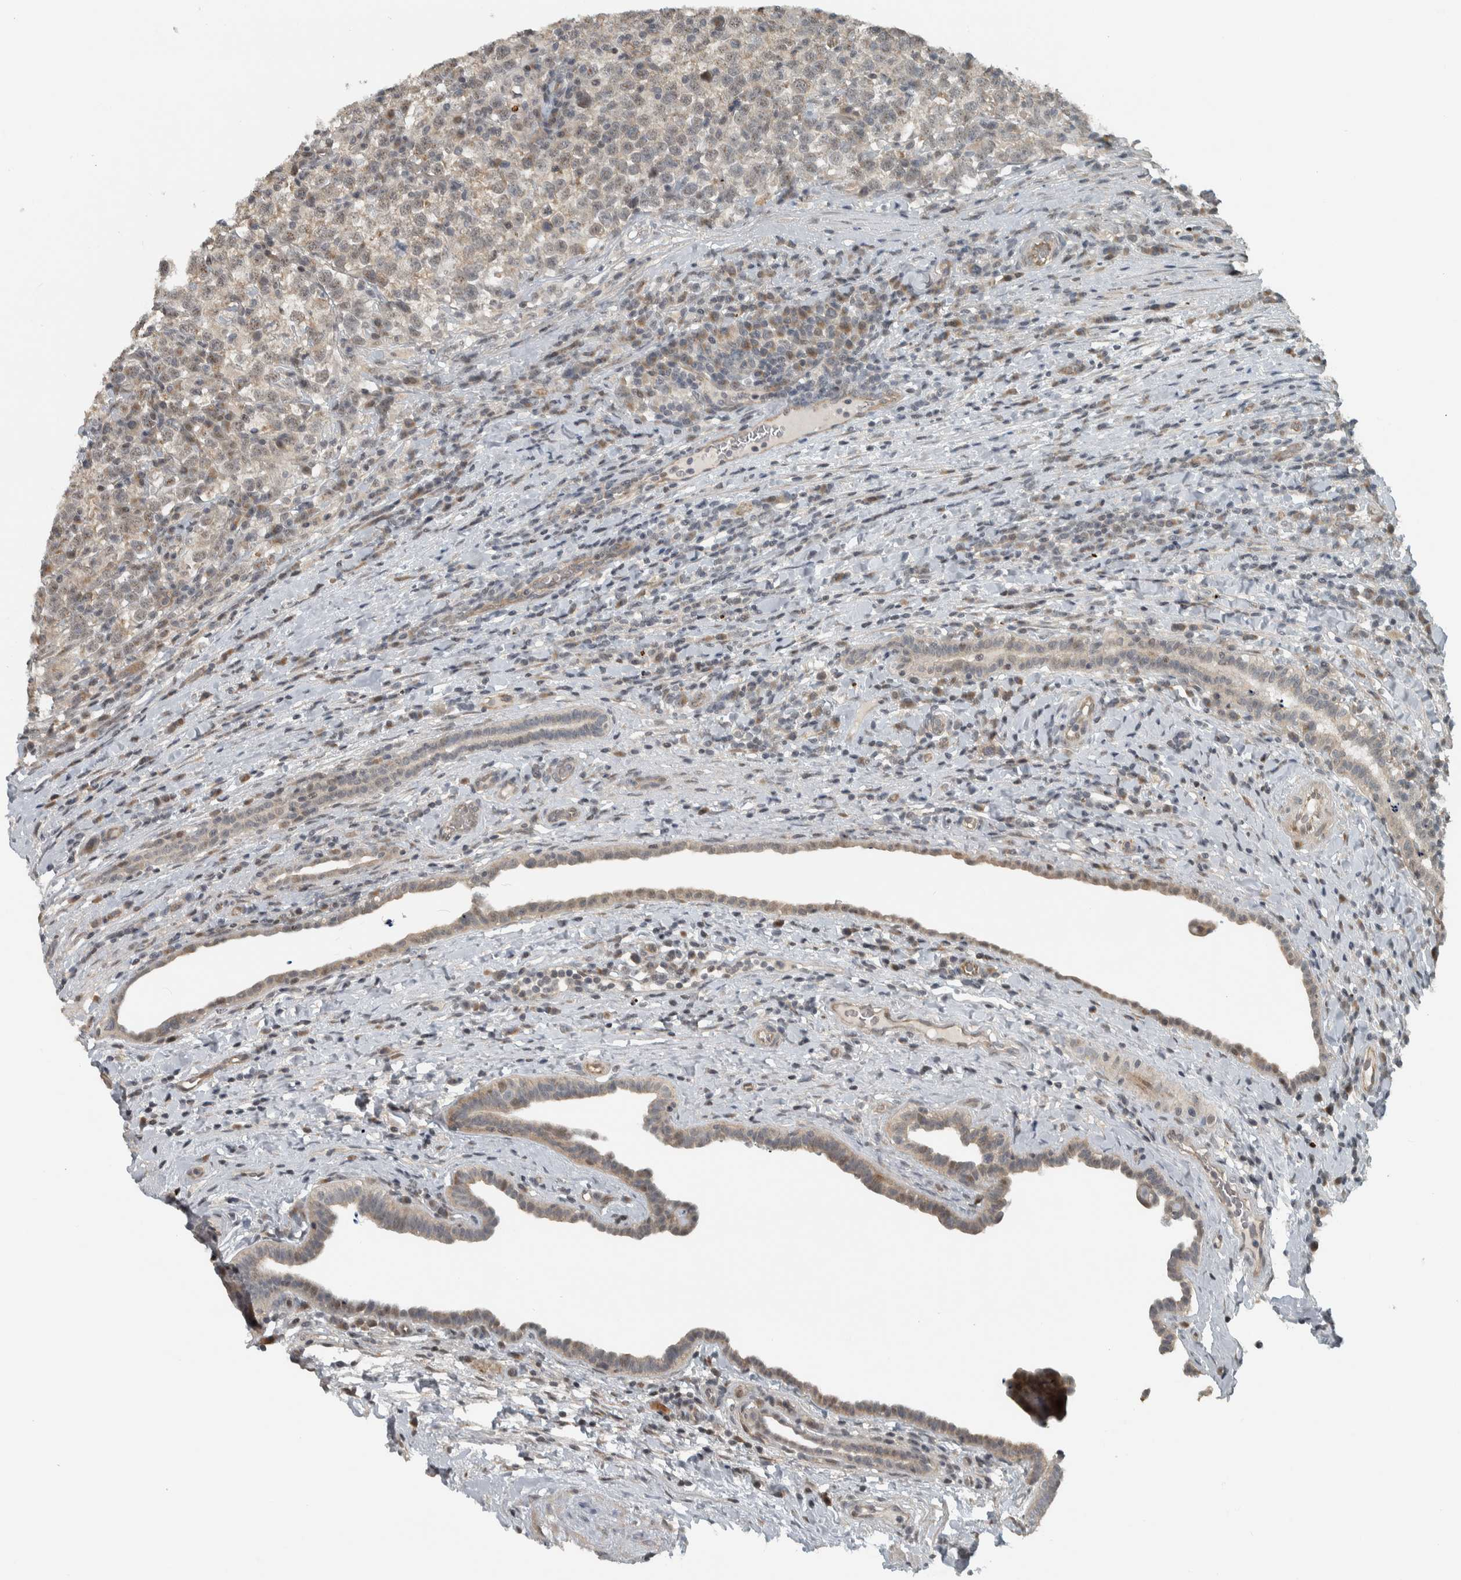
{"staining": {"intensity": "weak", "quantity": "<25%", "location": "cytoplasmic/membranous"}, "tissue": "testis cancer", "cell_type": "Tumor cells", "image_type": "cancer", "snomed": [{"axis": "morphology", "description": "Normal tissue, NOS"}, {"axis": "morphology", "description": "Seminoma, NOS"}, {"axis": "topography", "description": "Testis"}], "caption": "An immunohistochemistry (IHC) image of testis cancer (seminoma) is shown. There is no staining in tumor cells of testis cancer (seminoma).", "gene": "NAPG", "patient": {"sex": "male", "age": 43}}